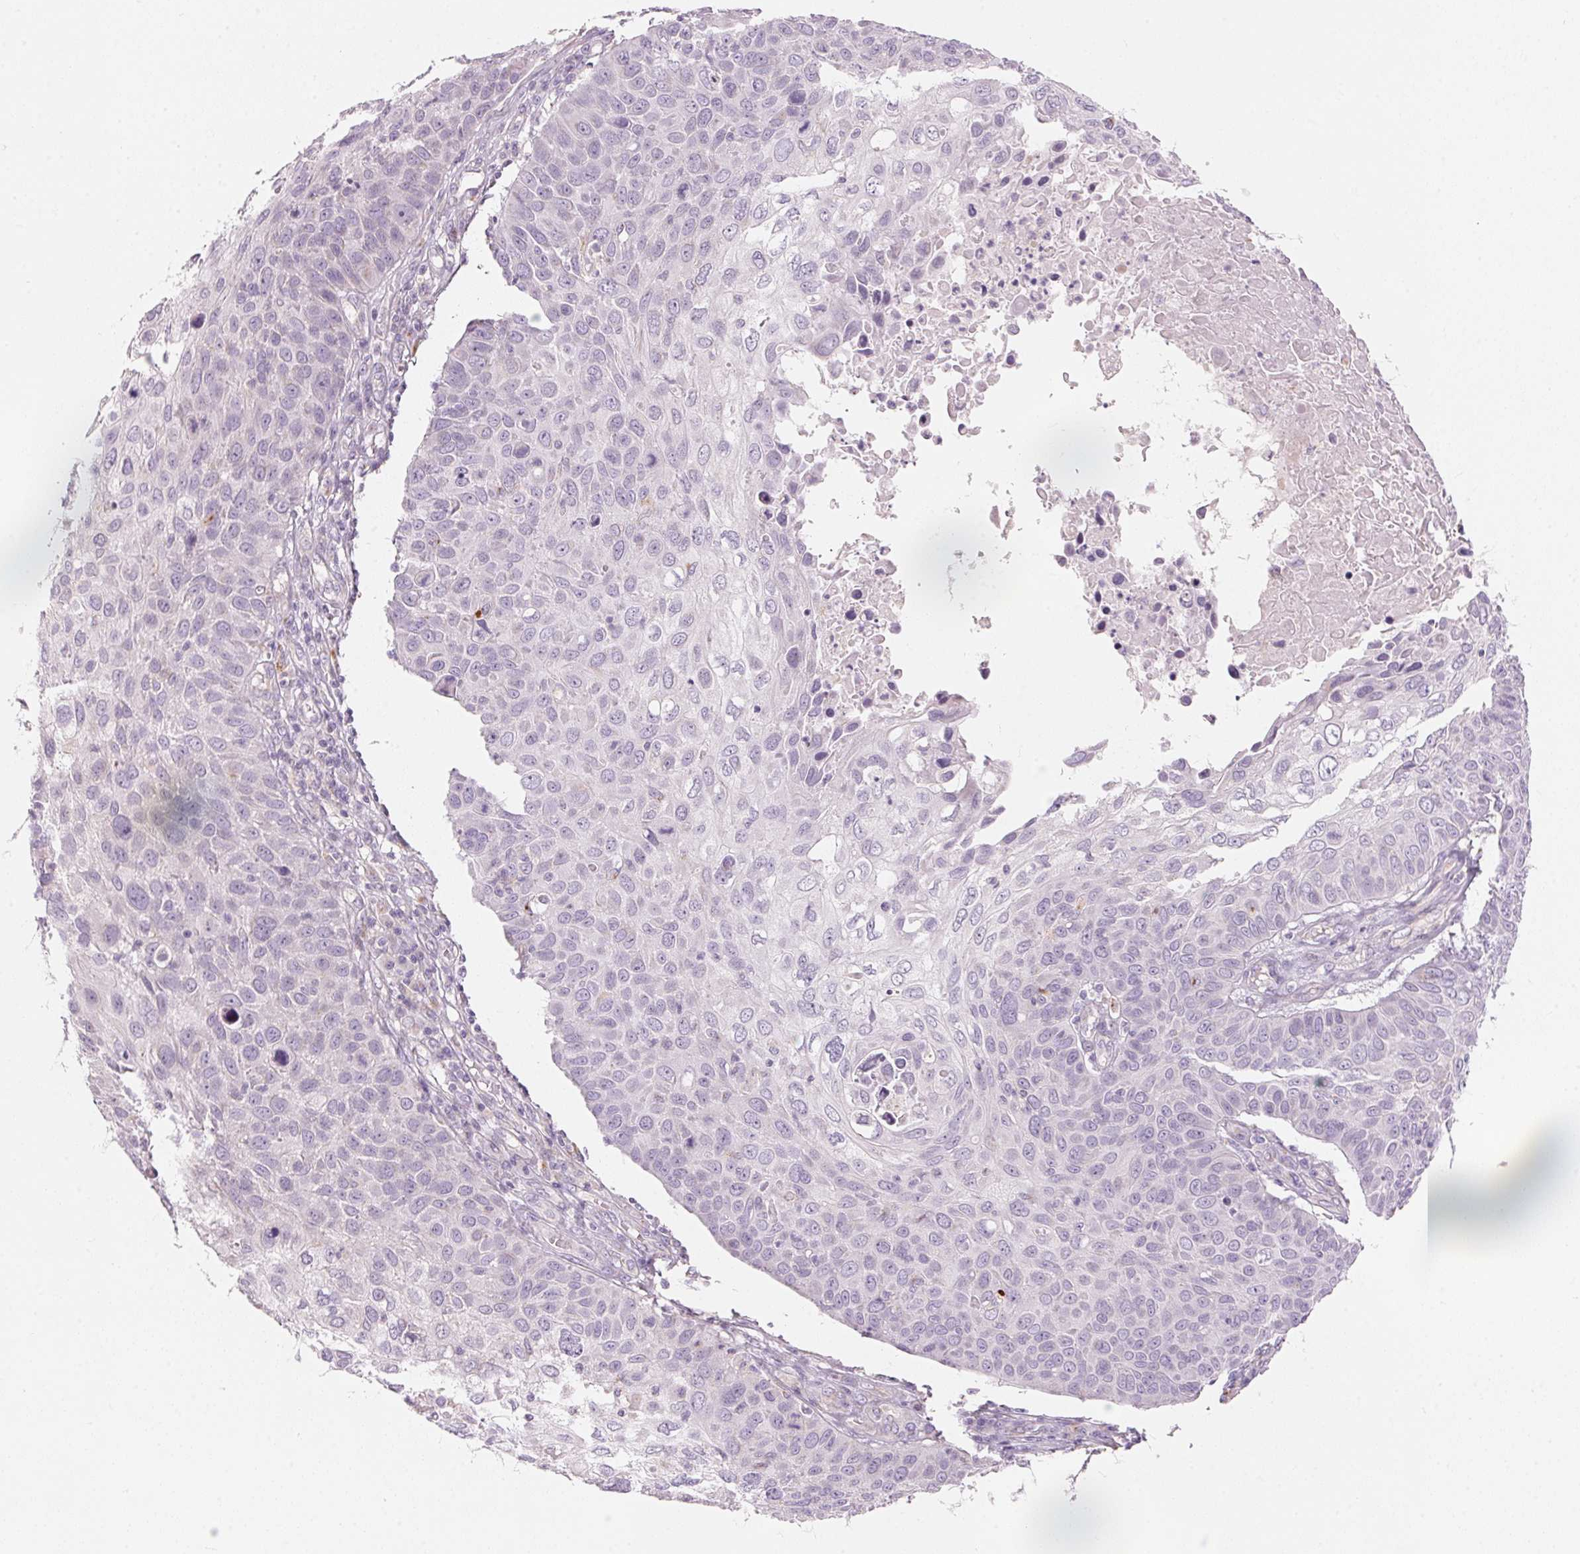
{"staining": {"intensity": "negative", "quantity": "none", "location": "none"}, "tissue": "skin cancer", "cell_type": "Tumor cells", "image_type": "cancer", "snomed": [{"axis": "morphology", "description": "Squamous cell carcinoma, NOS"}, {"axis": "topography", "description": "Skin"}], "caption": "DAB immunohistochemical staining of human skin cancer displays no significant expression in tumor cells.", "gene": "DRAM2", "patient": {"sex": "male", "age": 87}}